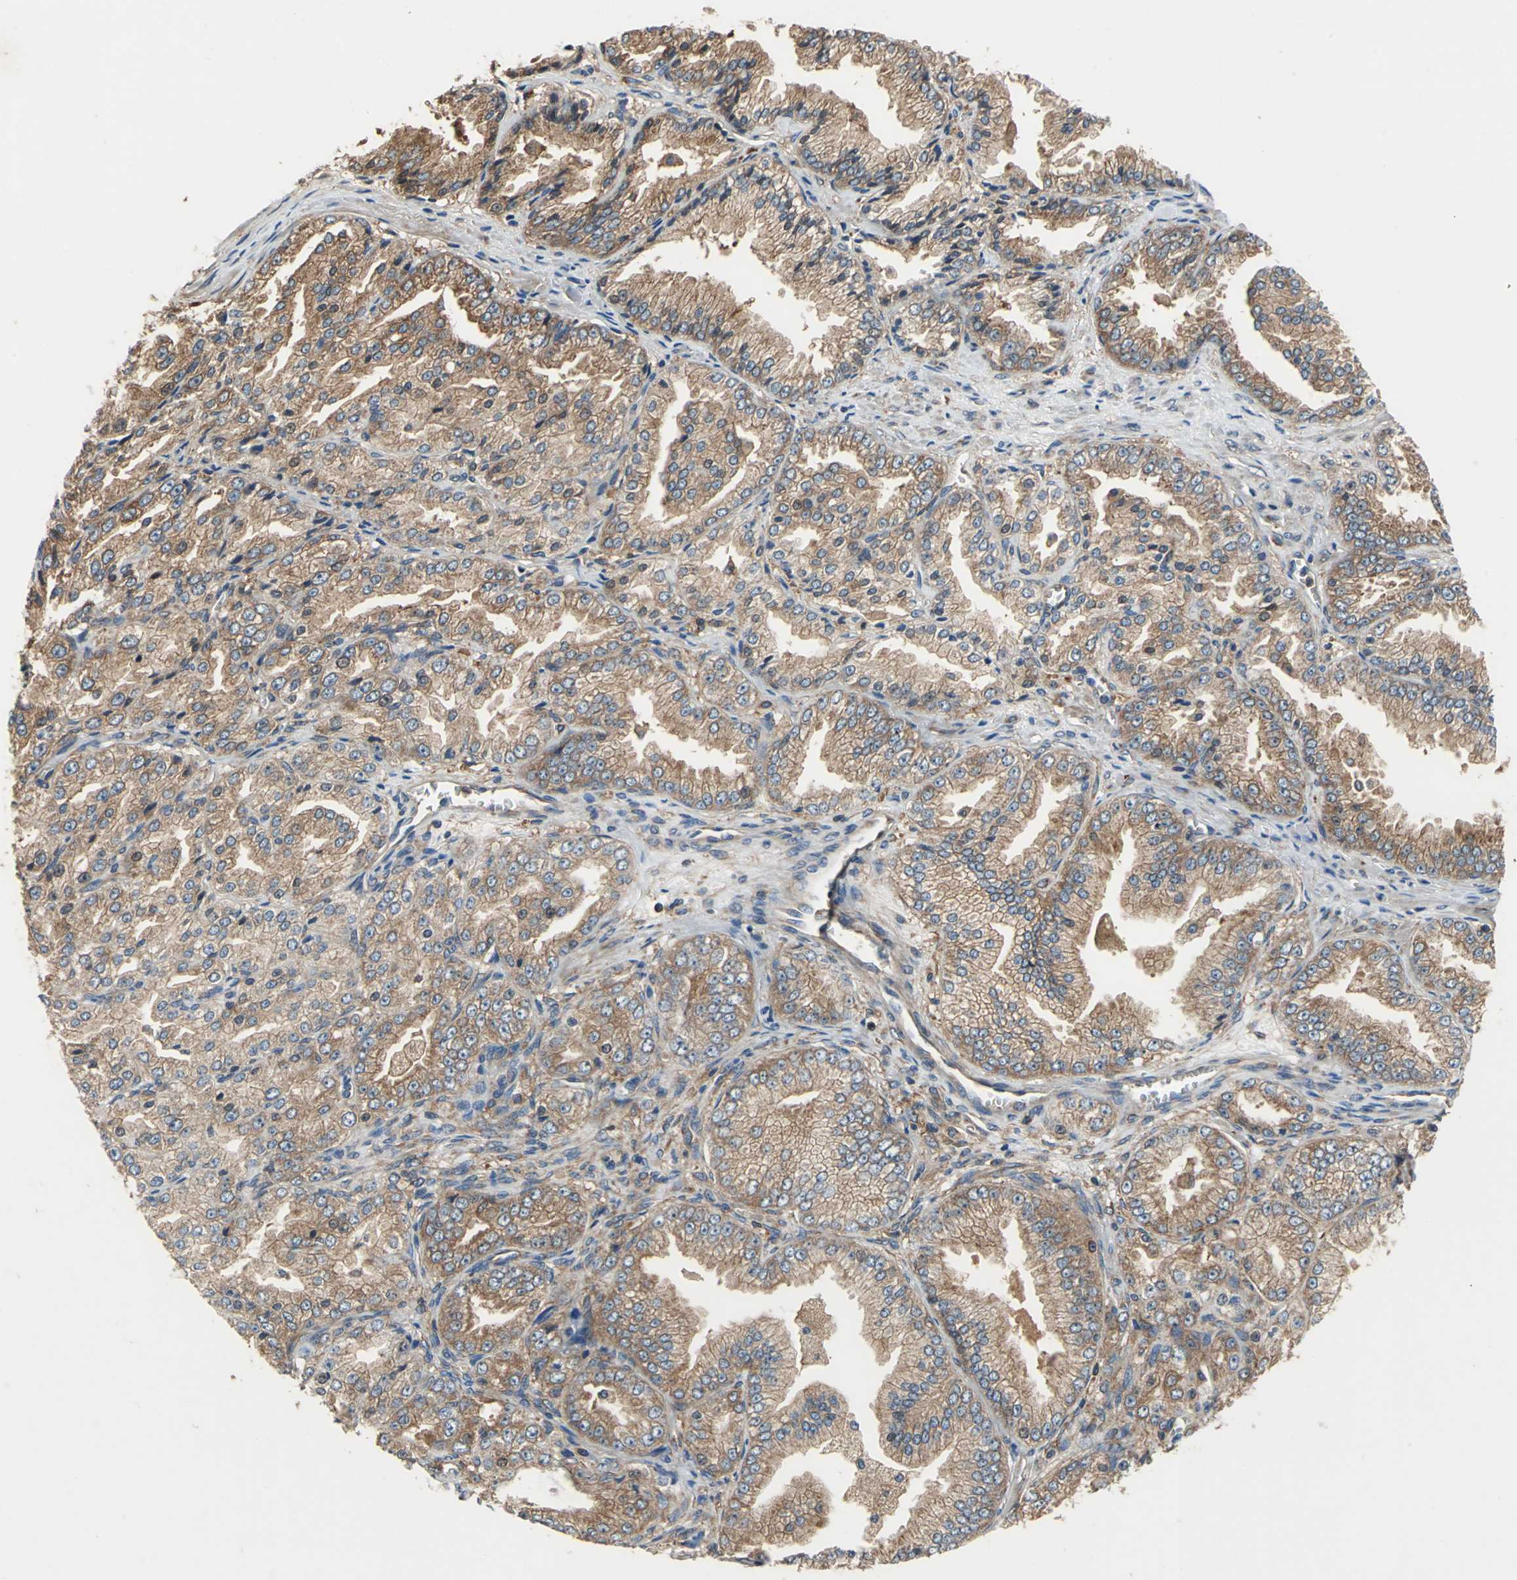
{"staining": {"intensity": "moderate", "quantity": ">75%", "location": "cytoplasmic/membranous"}, "tissue": "prostate cancer", "cell_type": "Tumor cells", "image_type": "cancer", "snomed": [{"axis": "morphology", "description": "Adenocarcinoma, High grade"}, {"axis": "topography", "description": "Prostate"}], "caption": "A brown stain highlights moderate cytoplasmic/membranous staining of a protein in human prostate cancer (adenocarcinoma (high-grade)) tumor cells.", "gene": "CAPN1", "patient": {"sex": "male", "age": 61}}